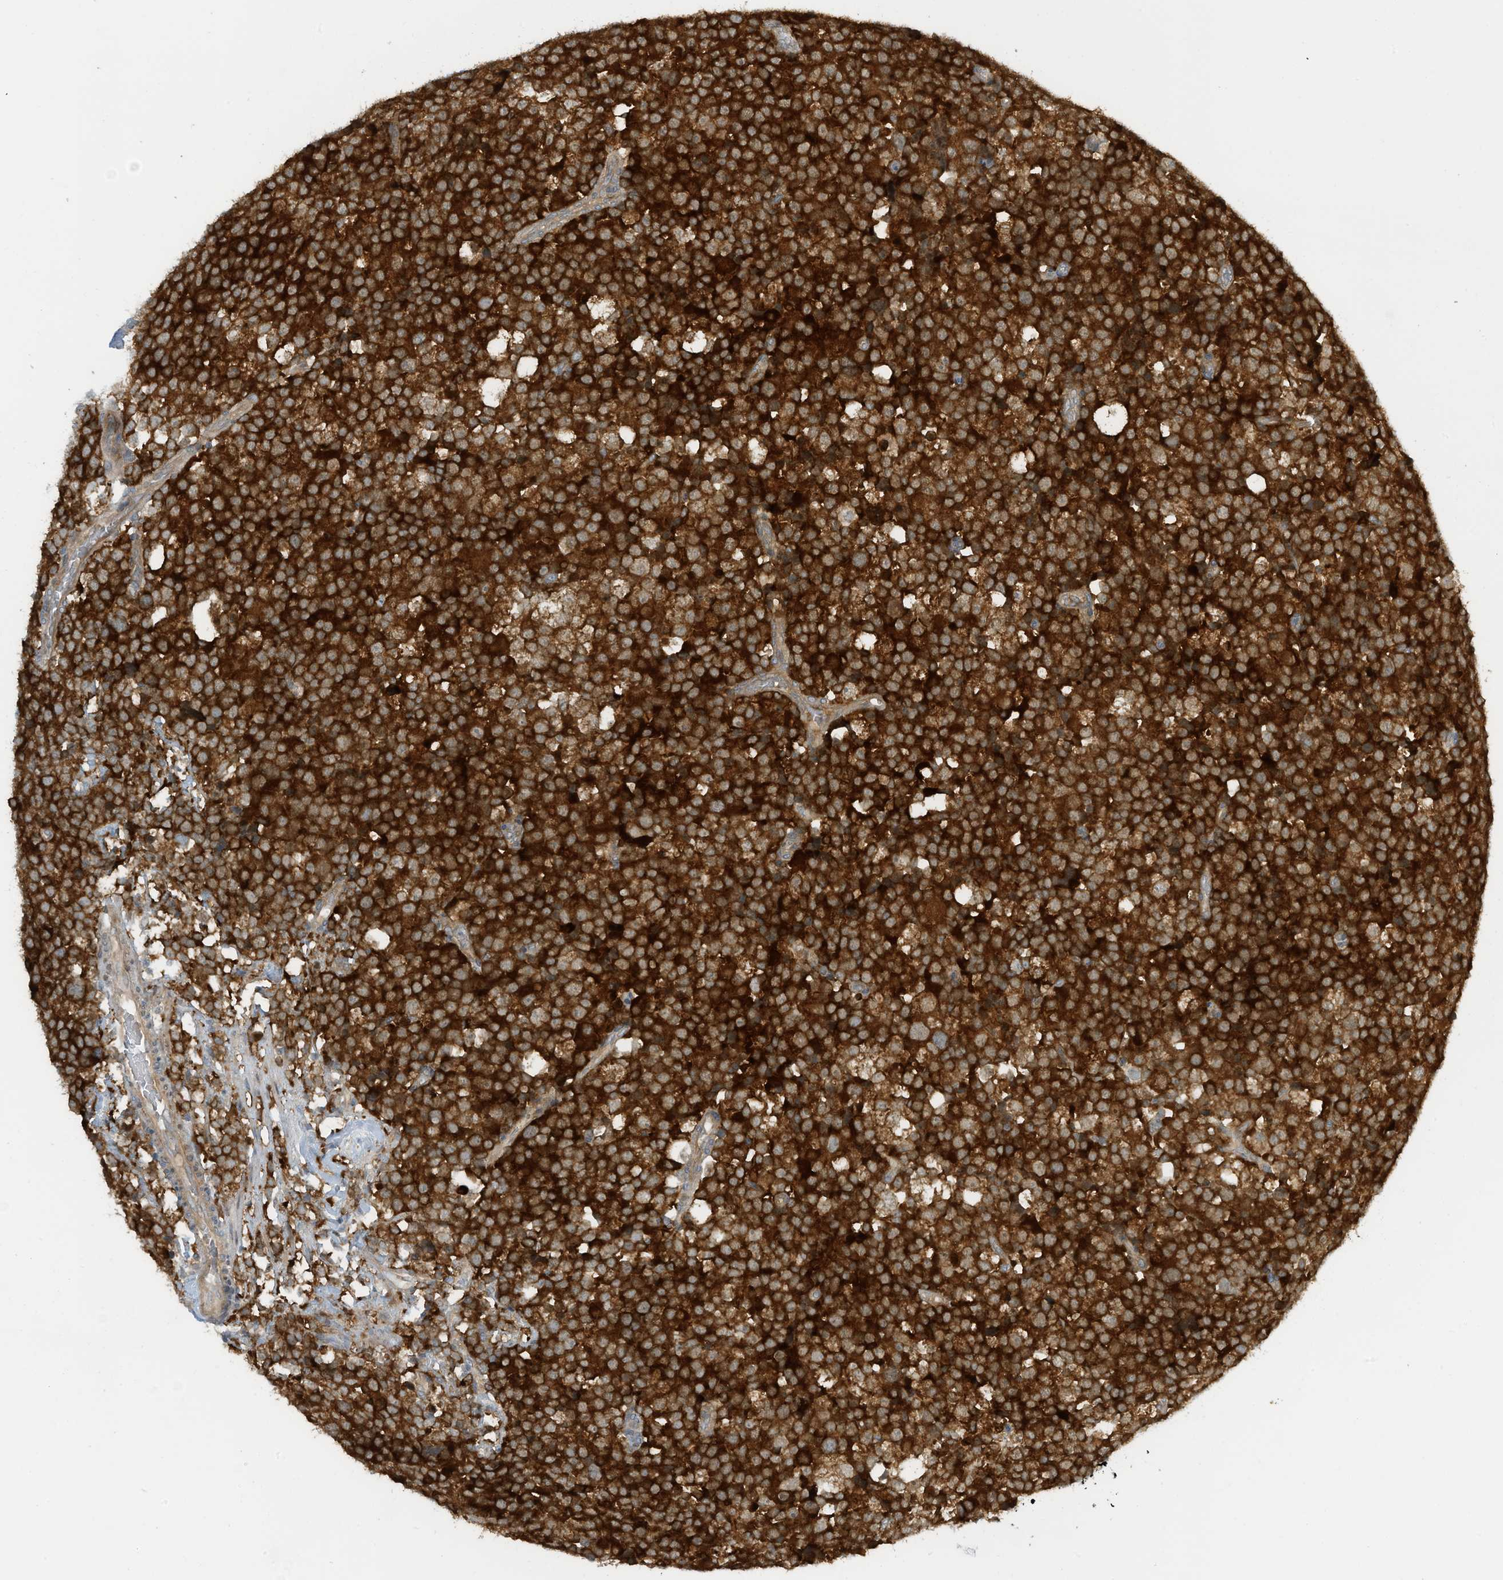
{"staining": {"intensity": "strong", "quantity": ">75%", "location": "cytoplasmic/membranous"}, "tissue": "testis cancer", "cell_type": "Tumor cells", "image_type": "cancer", "snomed": [{"axis": "morphology", "description": "Seminoma, NOS"}, {"axis": "topography", "description": "Testis"}], "caption": "An image showing strong cytoplasmic/membranous positivity in approximately >75% of tumor cells in testis cancer (seminoma), as visualized by brown immunohistochemical staining.", "gene": "FSD1L", "patient": {"sex": "male", "age": 71}}